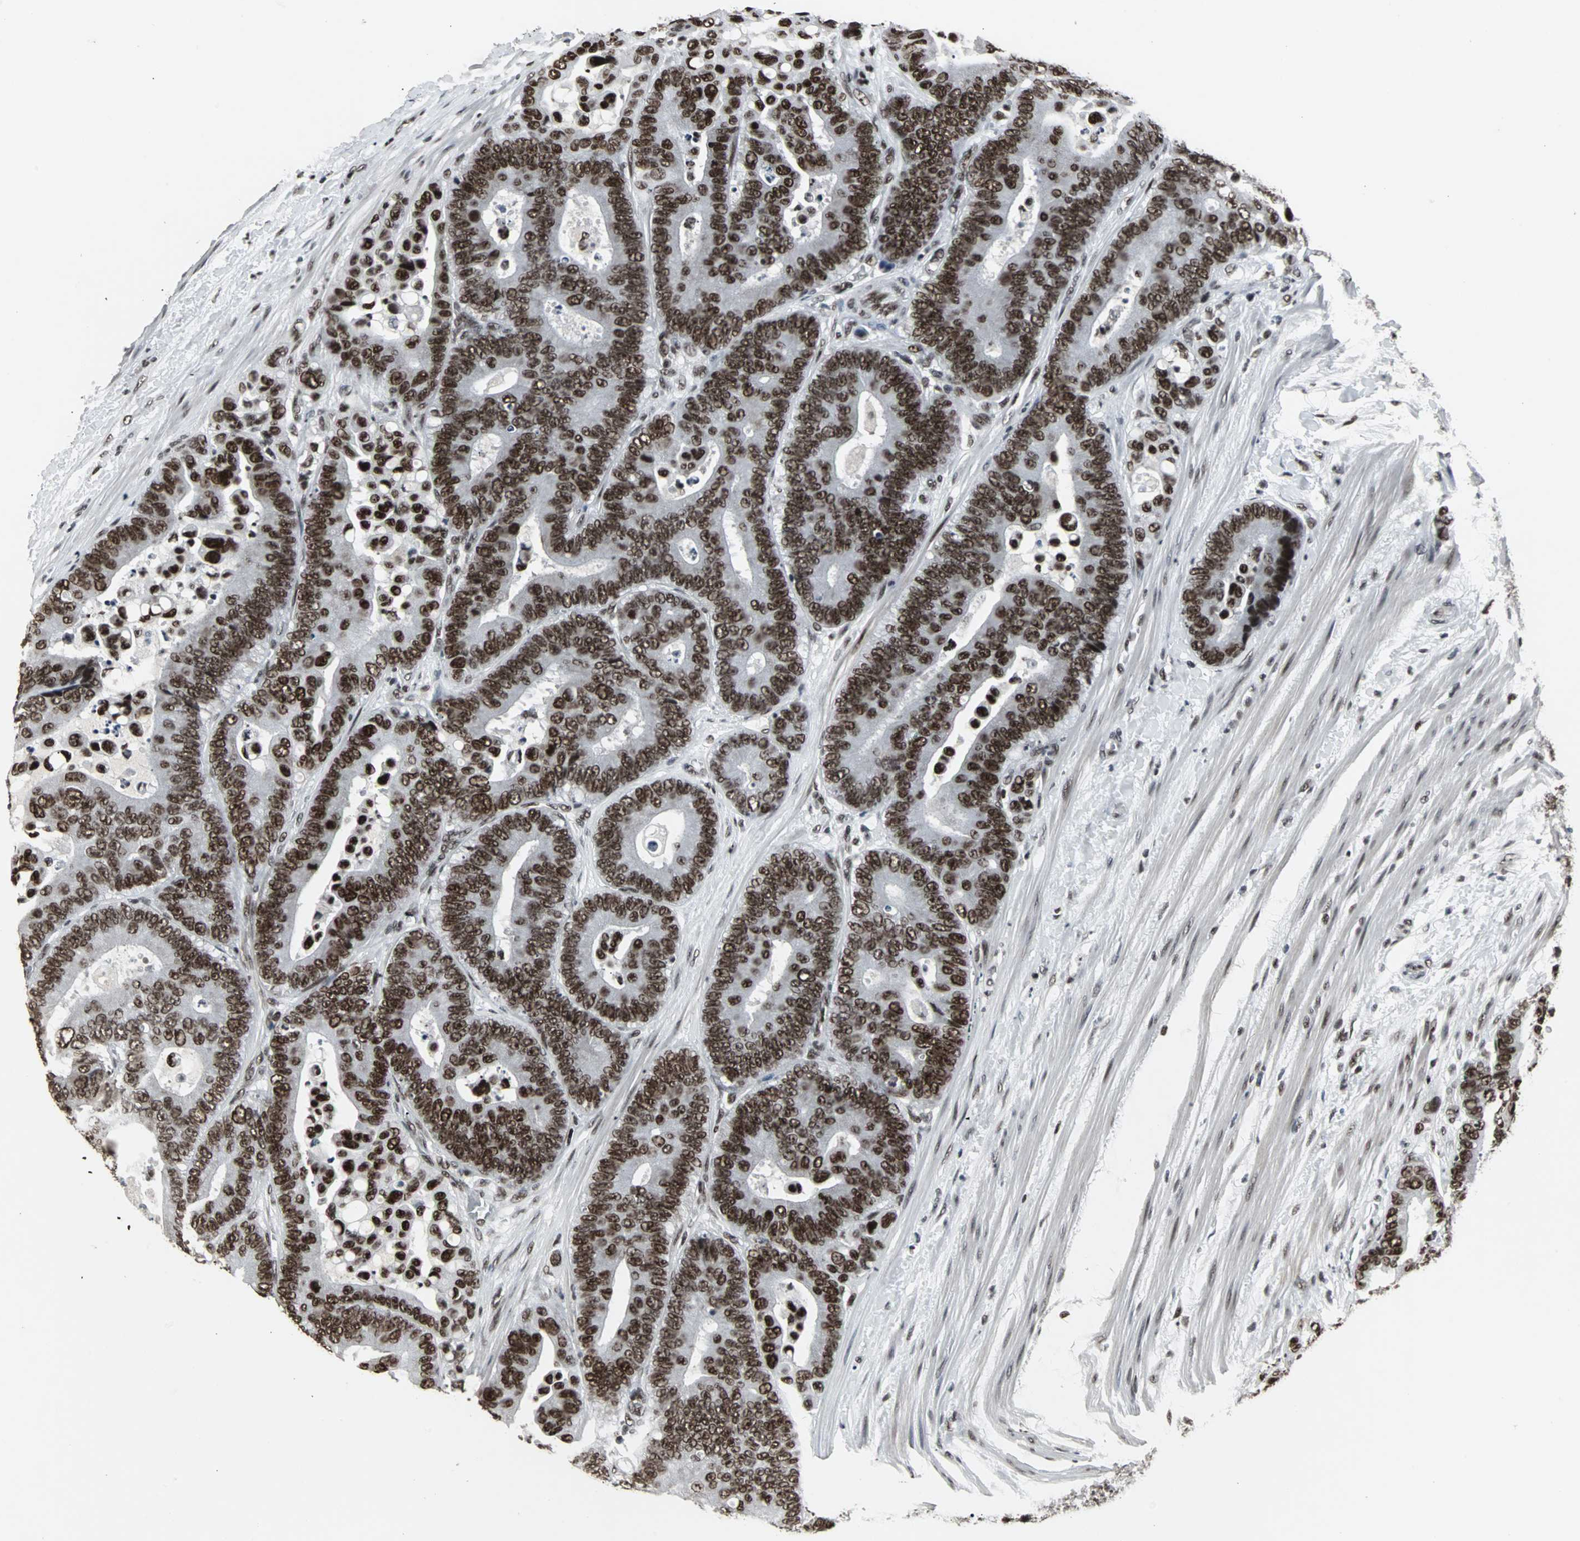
{"staining": {"intensity": "strong", "quantity": ">75%", "location": "nuclear"}, "tissue": "colorectal cancer", "cell_type": "Tumor cells", "image_type": "cancer", "snomed": [{"axis": "morphology", "description": "Normal tissue, NOS"}, {"axis": "morphology", "description": "Adenocarcinoma, NOS"}, {"axis": "topography", "description": "Colon"}], "caption": "This is a histology image of IHC staining of adenocarcinoma (colorectal), which shows strong staining in the nuclear of tumor cells.", "gene": "PNKP", "patient": {"sex": "male", "age": 82}}